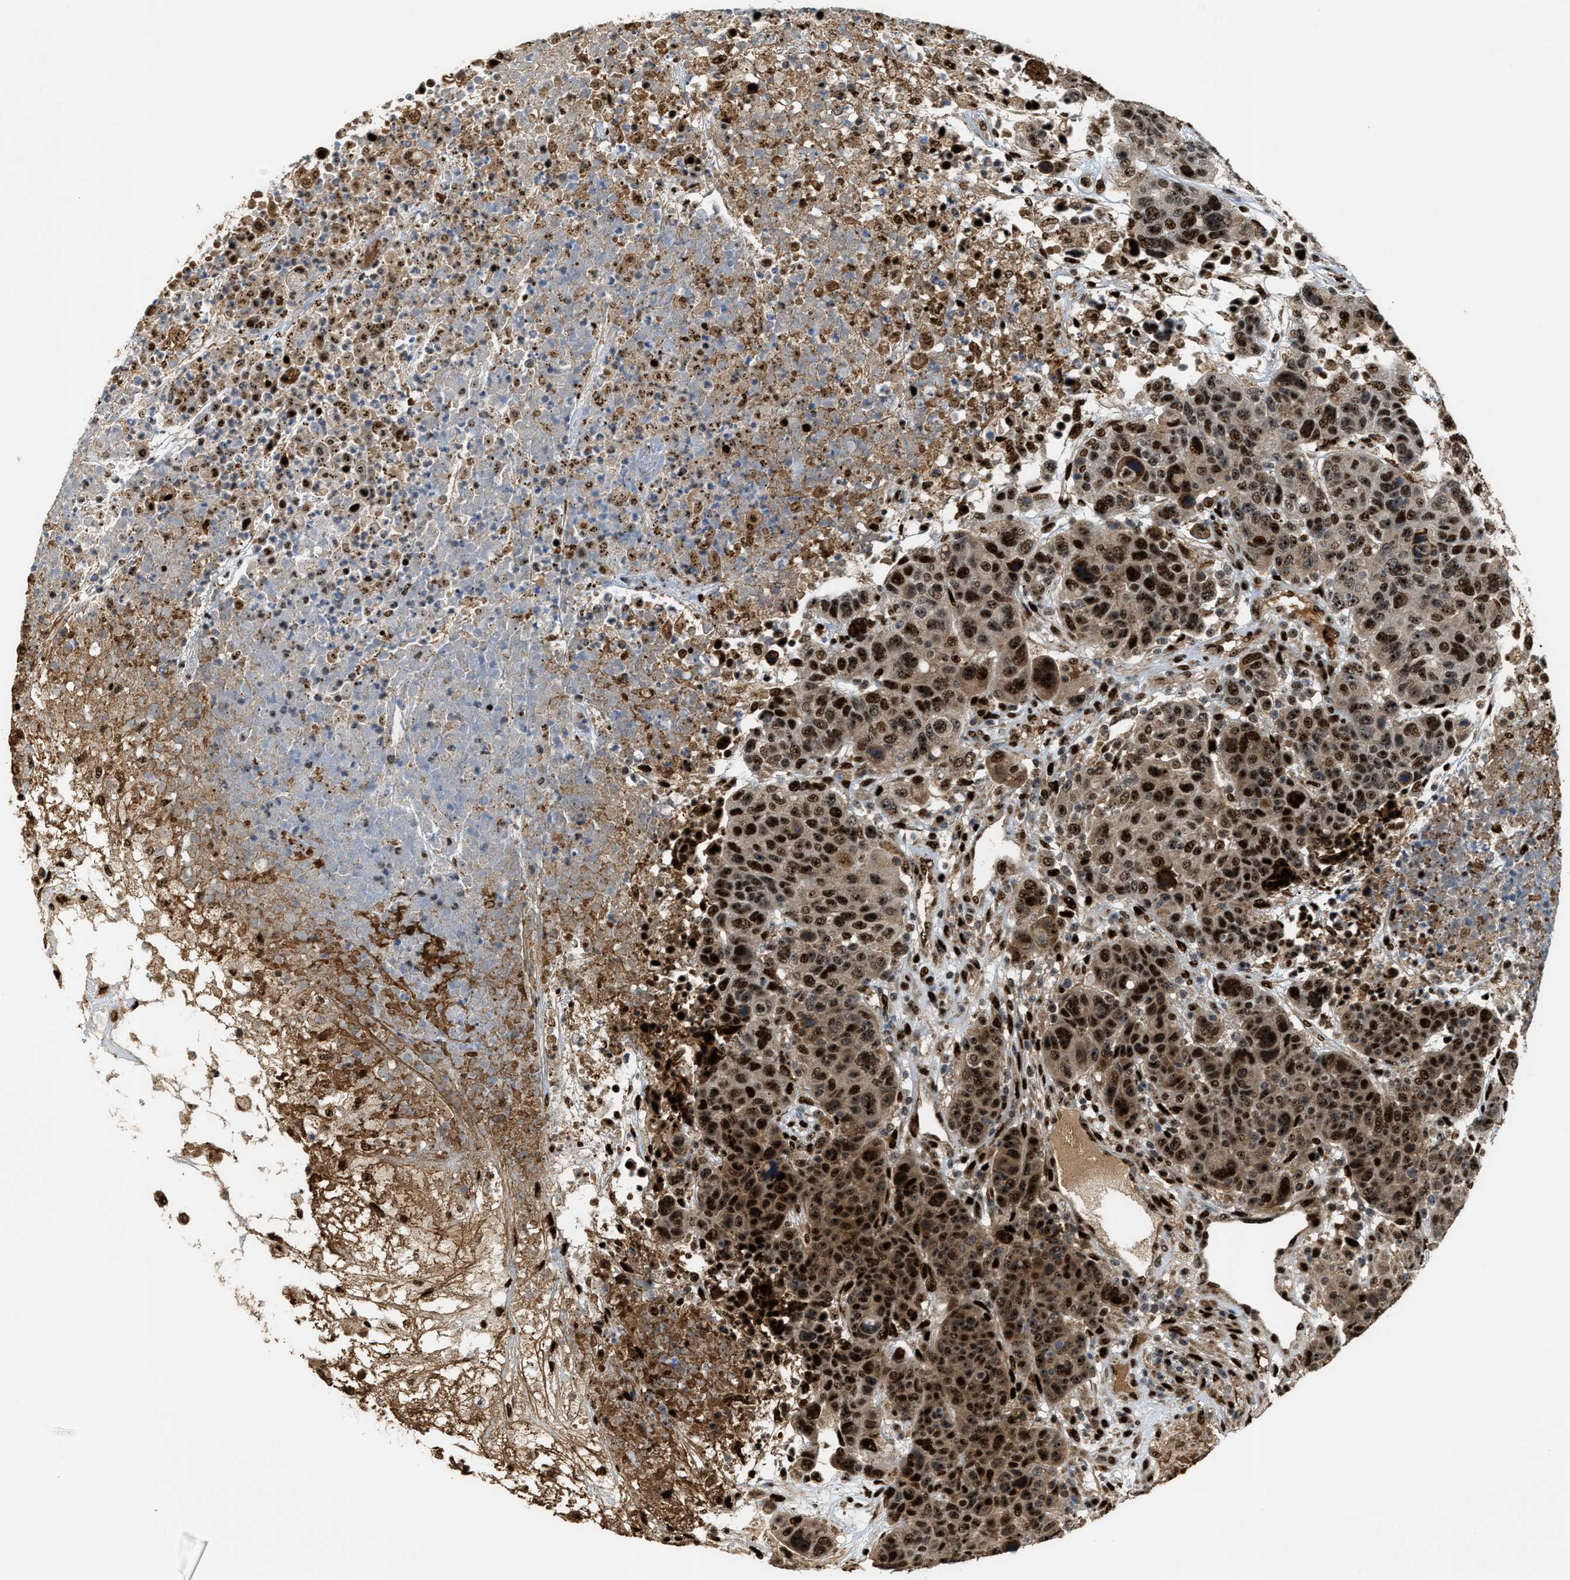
{"staining": {"intensity": "strong", "quantity": ">75%", "location": "nuclear"}, "tissue": "breast cancer", "cell_type": "Tumor cells", "image_type": "cancer", "snomed": [{"axis": "morphology", "description": "Duct carcinoma"}, {"axis": "topography", "description": "Breast"}], "caption": "Immunohistochemistry (DAB (3,3'-diaminobenzidine)) staining of human intraductal carcinoma (breast) exhibits strong nuclear protein positivity in approximately >75% of tumor cells.", "gene": "ZNF687", "patient": {"sex": "female", "age": 37}}